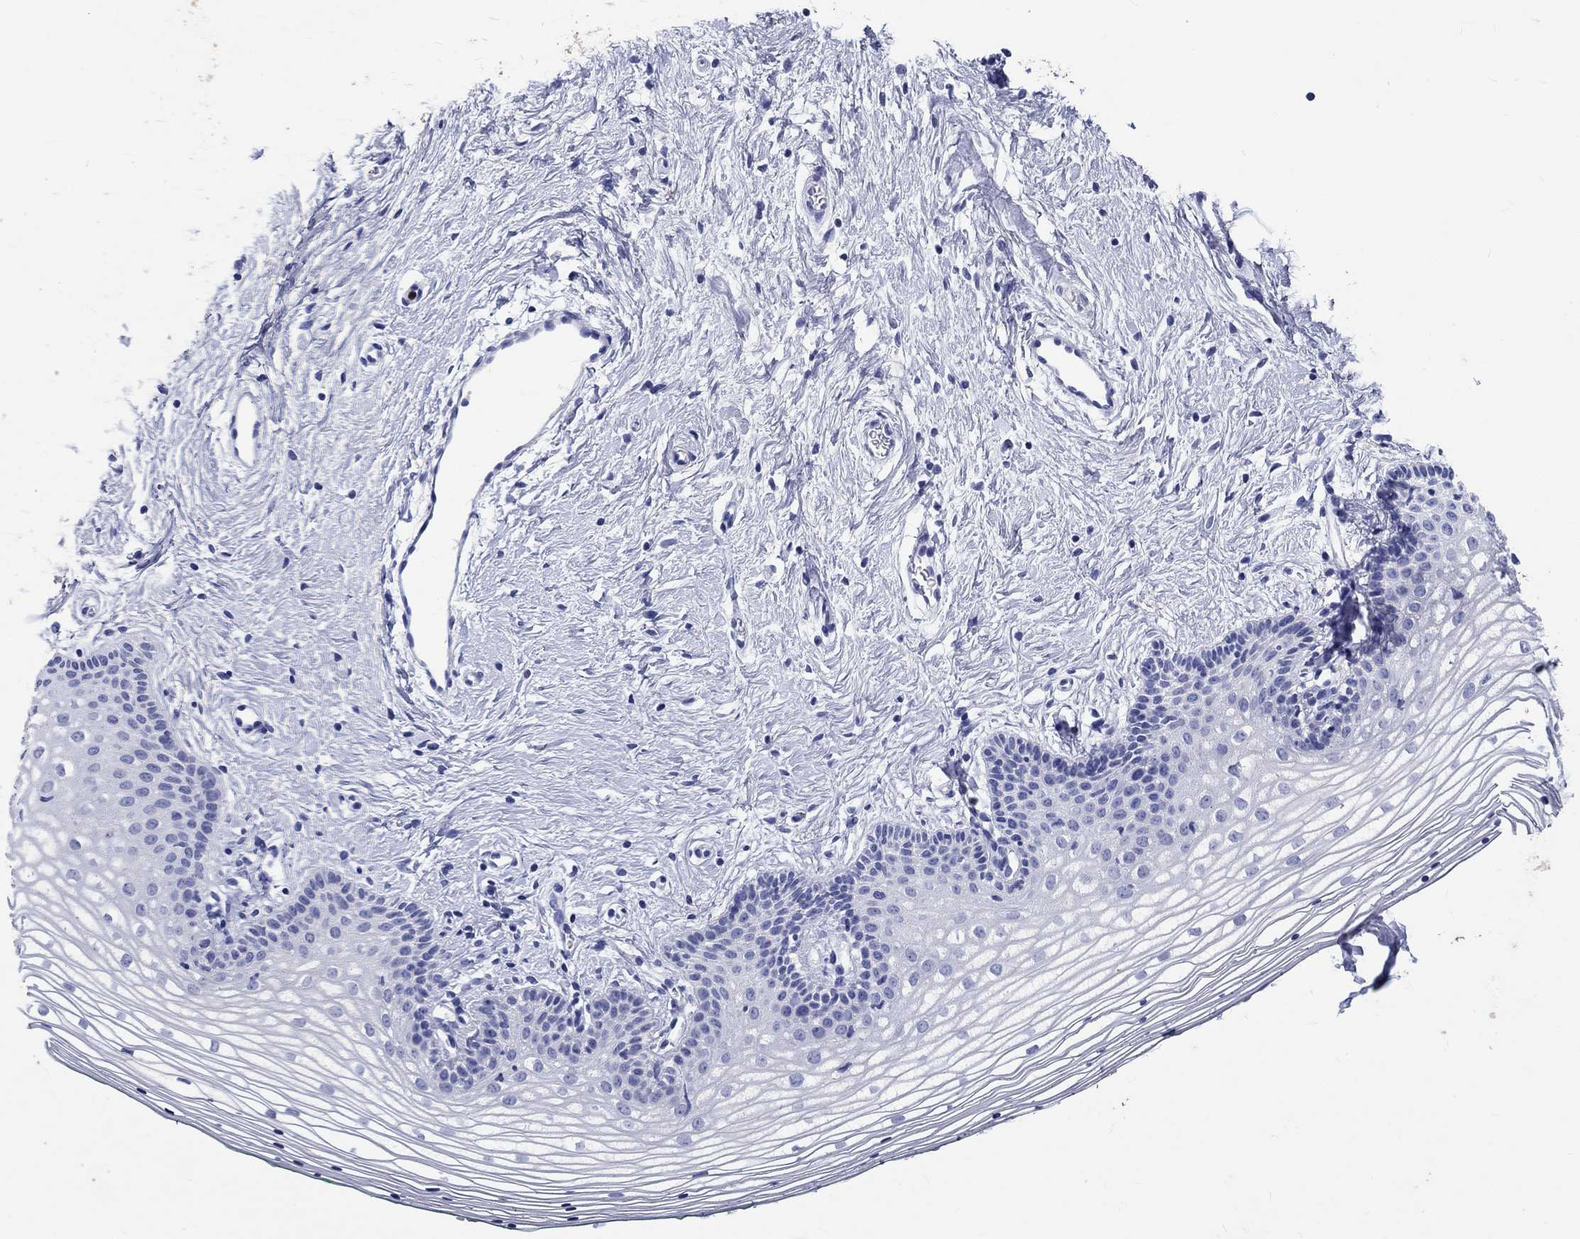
{"staining": {"intensity": "negative", "quantity": "none", "location": "none"}, "tissue": "vagina", "cell_type": "Squamous epithelial cells", "image_type": "normal", "snomed": [{"axis": "morphology", "description": "Normal tissue, NOS"}, {"axis": "topography", "description": "Vagina"}], "caption": "Benign vagina was stained to show a protein in brown. There is no significant expression in squamous epithelial cells.", "gene": "EPX", "patient": {"sex": "female", "age": 36}}